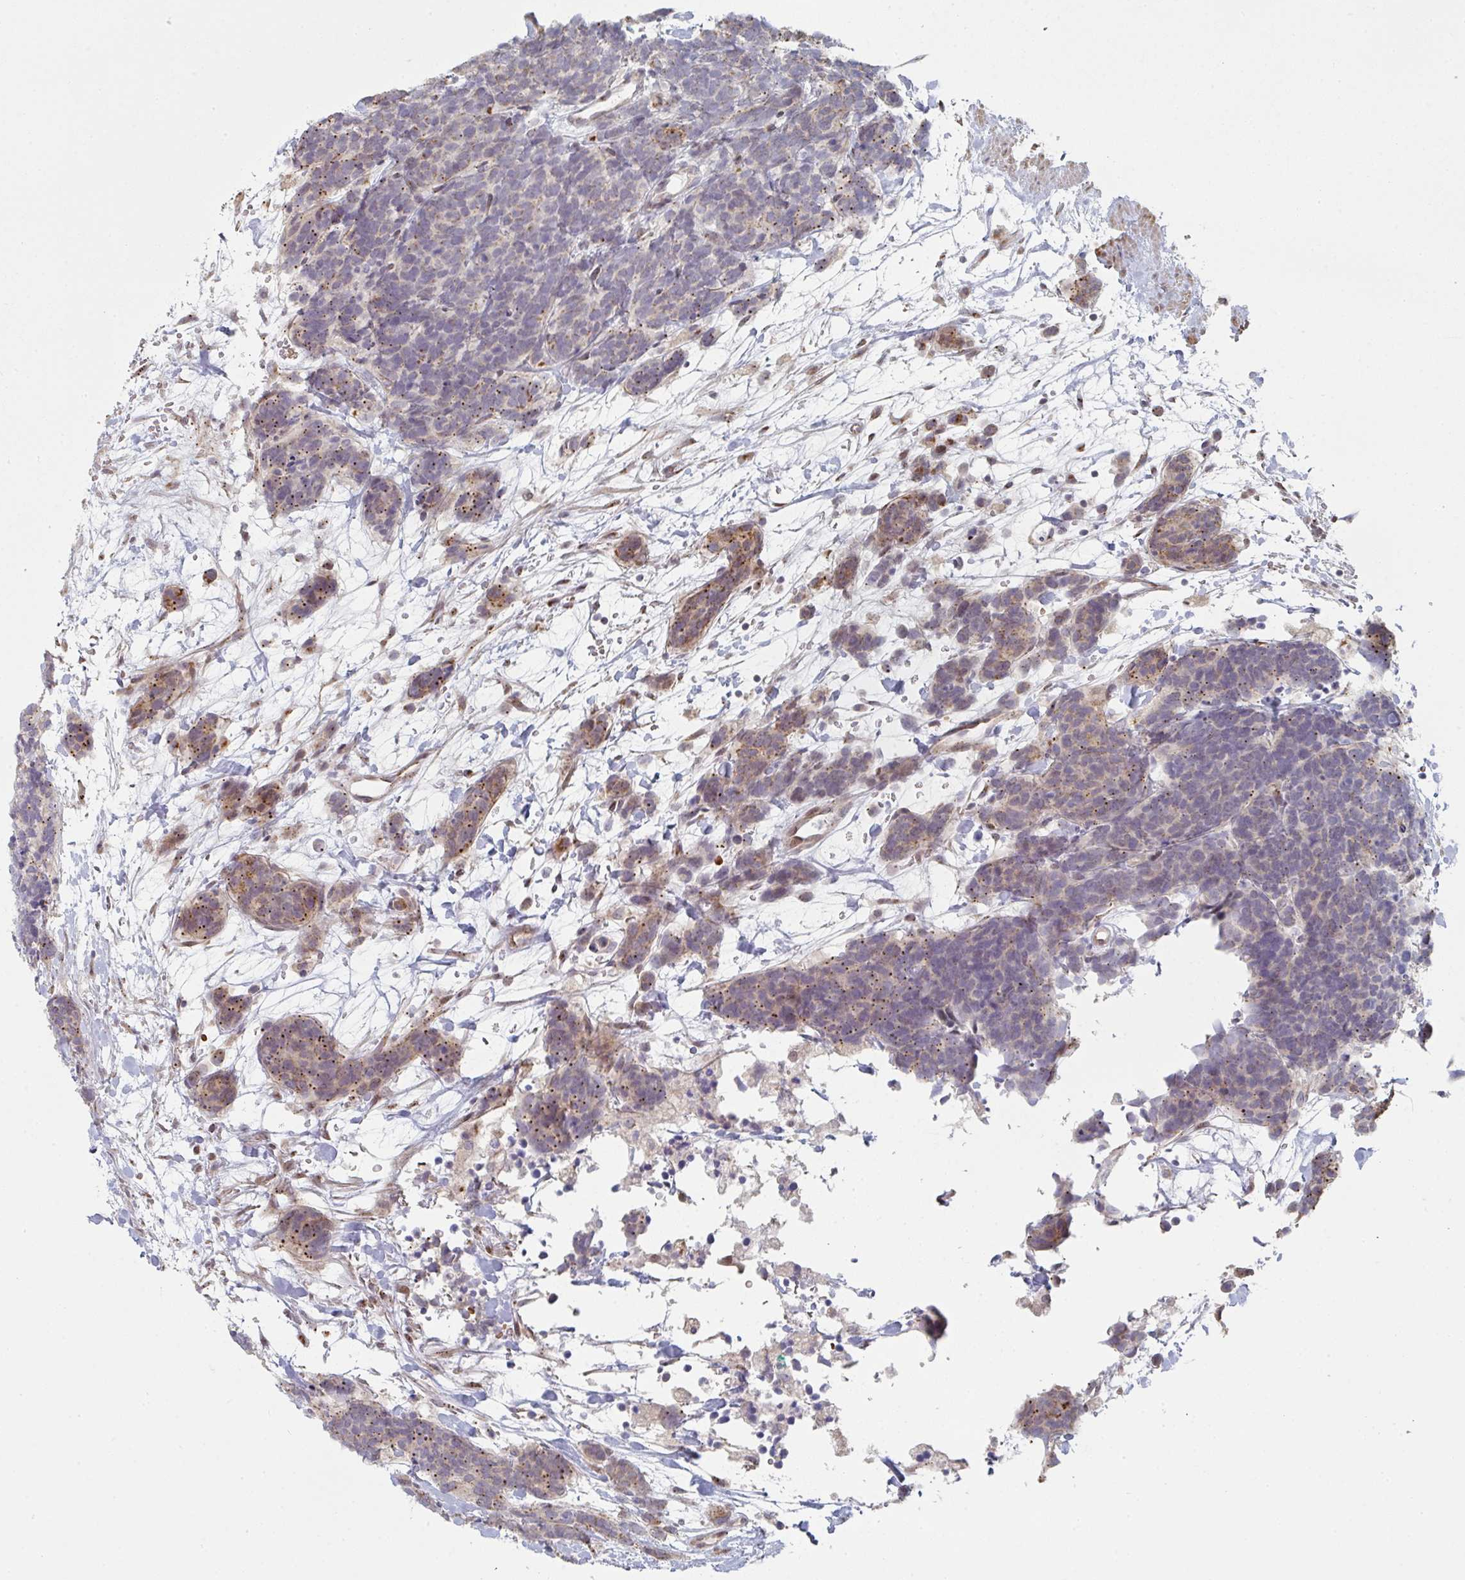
{"staining": {"intensity": "moderate", "quantity": "25%-75%", "location": "cytoplasmic/membranous"}, "tissue": "carcinoid", "cell_type": "Tumor cells", "image_type": "cancer", "snomed": [{"axis": "morphology", "description": "Carcinoma, NOS"}, {"axis": "morphology", "description": "Carcinoid, malignant, NOS"}, {"axis": "topography", "description": "Prostate"}], "caption": "High-power microscopy captured an IHC micrograph of carcinoid, revealing moderate cytoplasmic/membranous expression in approximately 25%-75% of tumor cells. The protein is stained brown, and the nuclei are stained in blue (DAB IHC with brightfield microscopy, high magnification).", "gene": "ZNF526", "patient": {"sex": "male", "age": 57}}